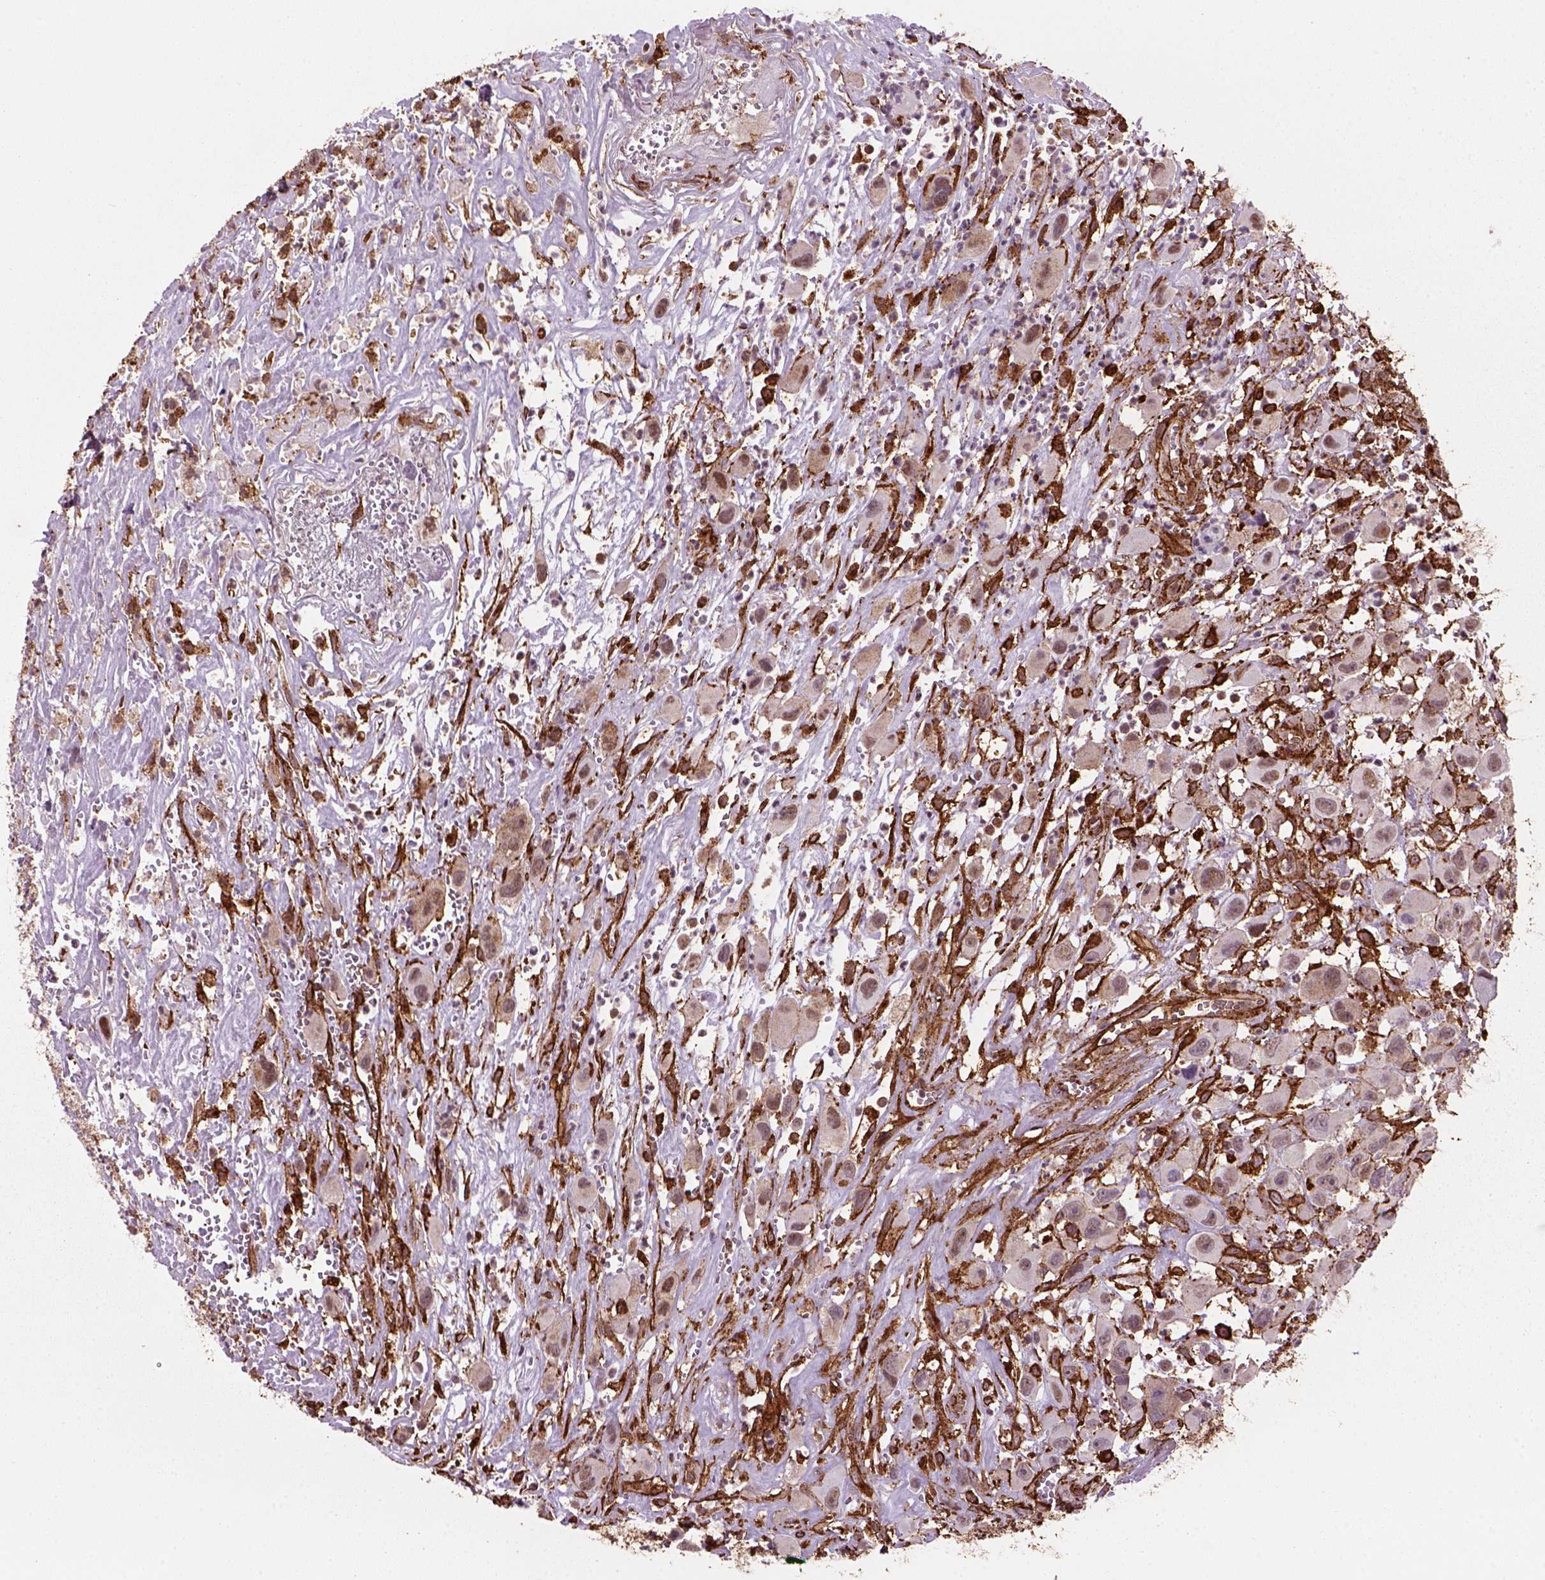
{"staining": {"intensity": "weak", "quantity": "<25%", "location": "cytoplasmic/membranous,nuclear"}, "tissue": "head and neck cancer", "cell_type": "Tumor cells", "image_type": "cancer", "snomed": [{"axis": "morphology", "description": "Squamous cell carcinoma, NOS"}, {"axis": "morphology", "description": "Squamous cell carcinoma, metastatic, NOS"}, {"axis": "topography", "description": "Oral tissue"}, {"axis": "topography", "description": "Head-Neck"}], "caption": "An image of human head and neck cancer is negative for staining in tumor cells.", "gene": "MARCKS", "patient": {"sex": "female", "age": 85}}